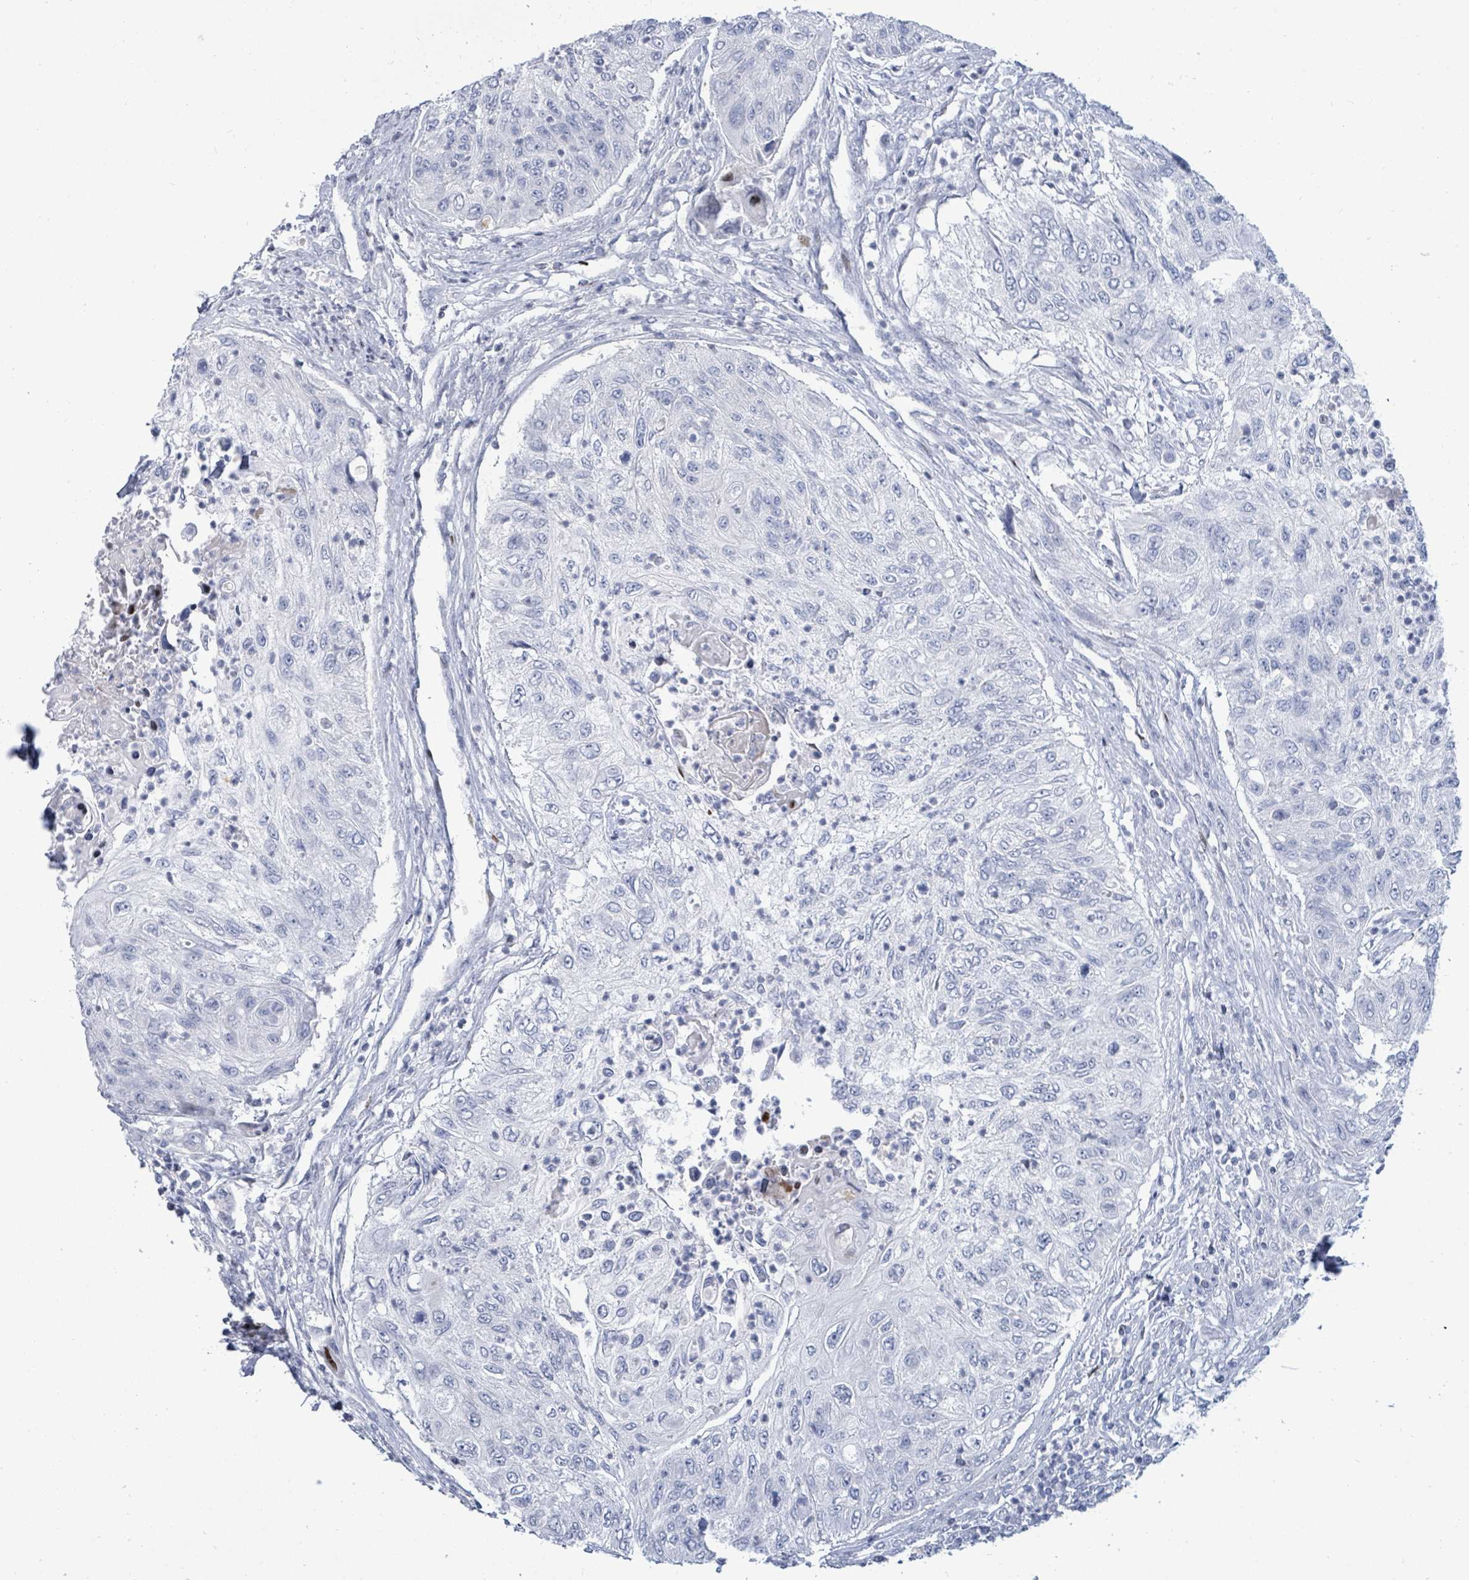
{"staining": {"intensity": "negative", "quantity": "none", "location": "none"}, "tissue": "urothelial cancer", "cell_type": "Tumor cells", "image_type": "cancer", "snomed": [{"axis": "morphology", "description": "Urothelial carcinoma, High grade"}, {"axis": "topography", "description": "Urinary bladder"}], "caption": "Urothelial cancer was stained to show a protein in brown. There is no significant positivity in tumor cells.", "gene": "MALL", "patient": {"sex": "female", "age": 60}}